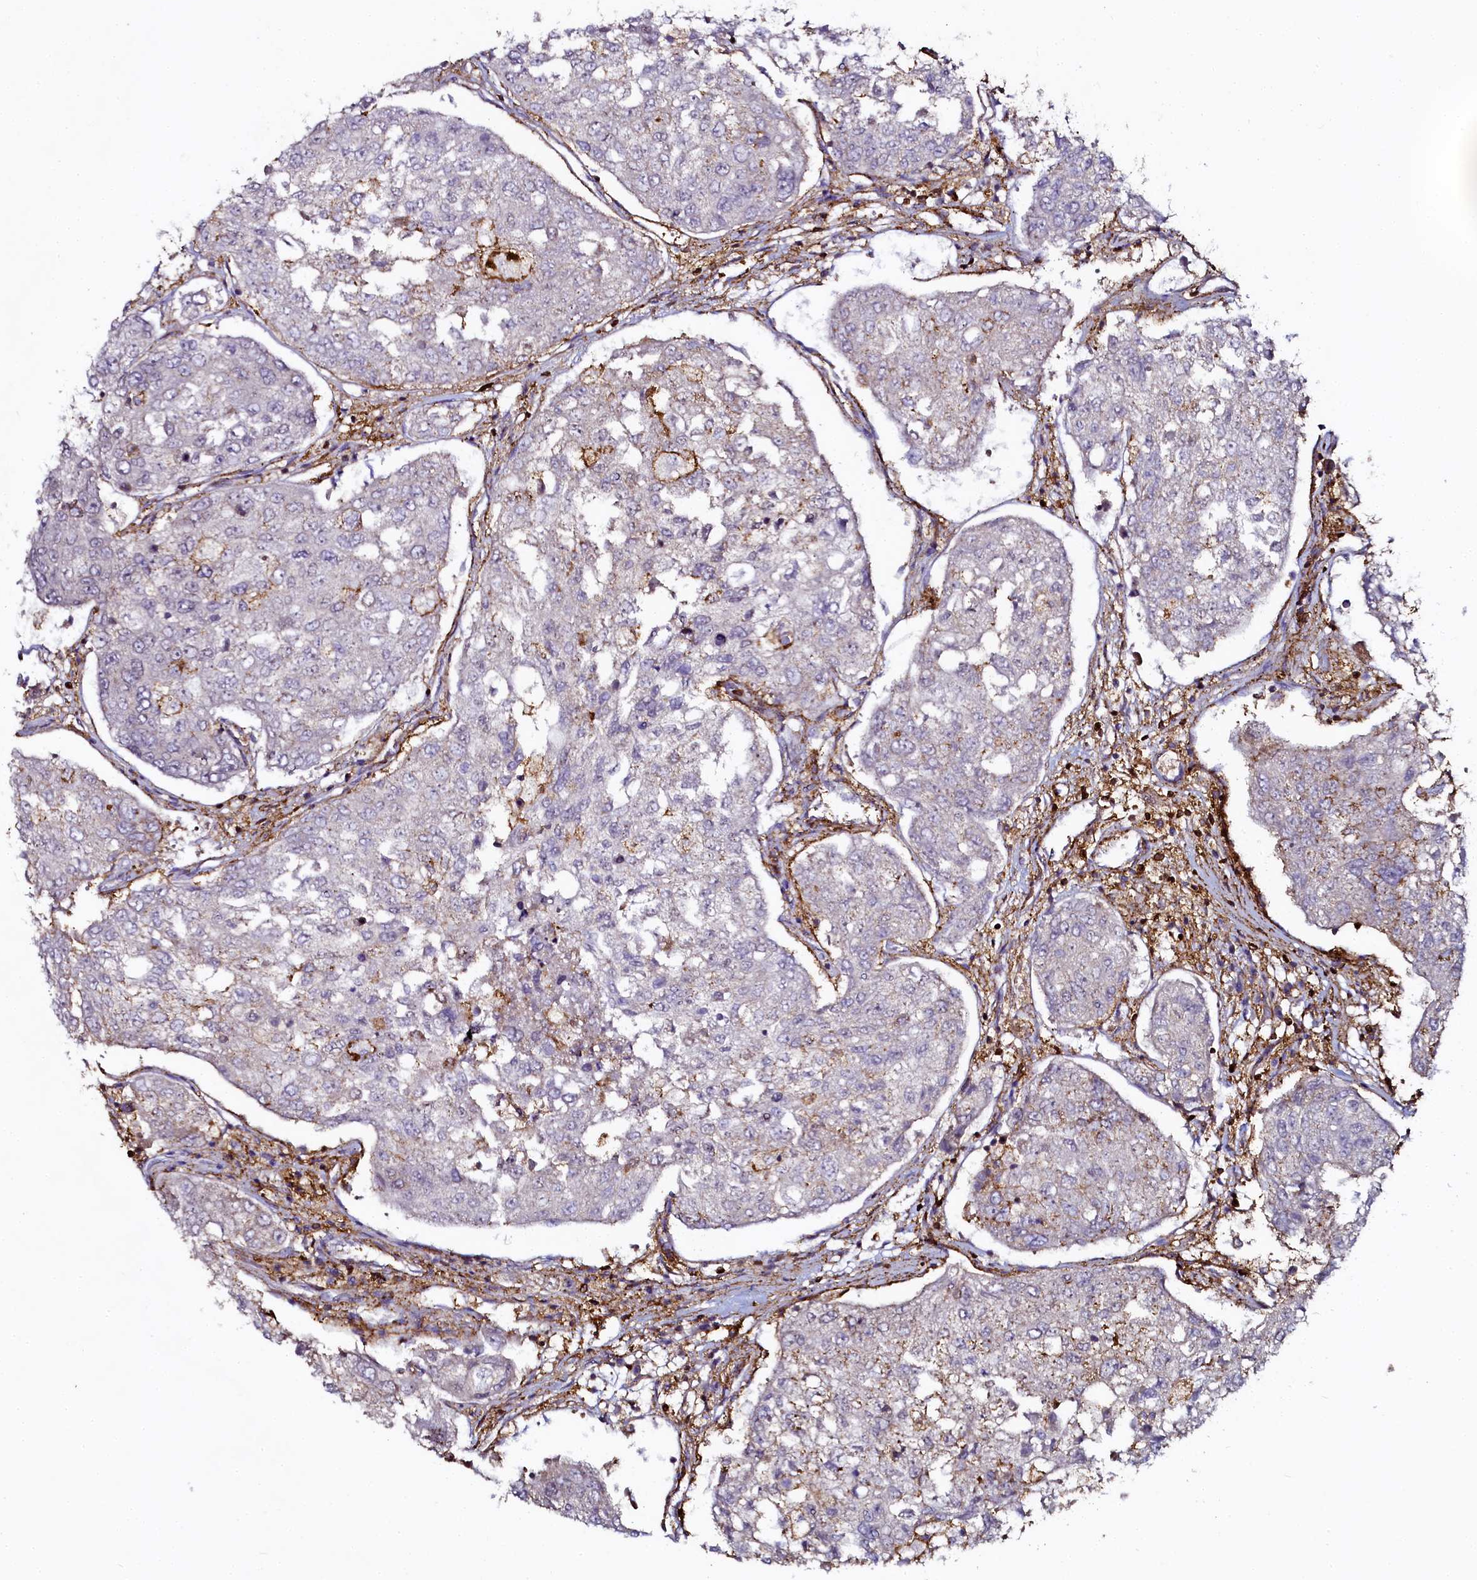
{"staining": {"intensity": "moderate", "quantity": "<25%", "location": "cytoplasmic/membranous,nuclear"}, "tissue": "urothelial cancer", "cell_type": "Tumor cells", "image_type": "cancer", "snomed": [{"axis": "morphology", "description": "Urothelial carcinoma, High grade"}, {"axis": "topography", "description": "Lymph node"}, {"axis": "topography", "description": "Urinary bladder"}], "caption": "An immunohistochemistry (IHC) micrograph of tumor tissue is shown. Protein staining in brown labels moderate cytoplasmic/membranous and nuclear positivity in urothelial cancer within tumor cells. Using DAB (brown) and hematoxylin (blue) stains, captured at high magnification using brightfield microscopy.", "gene": "AAAS", "patient": {"sex": "male", "age": 51}}